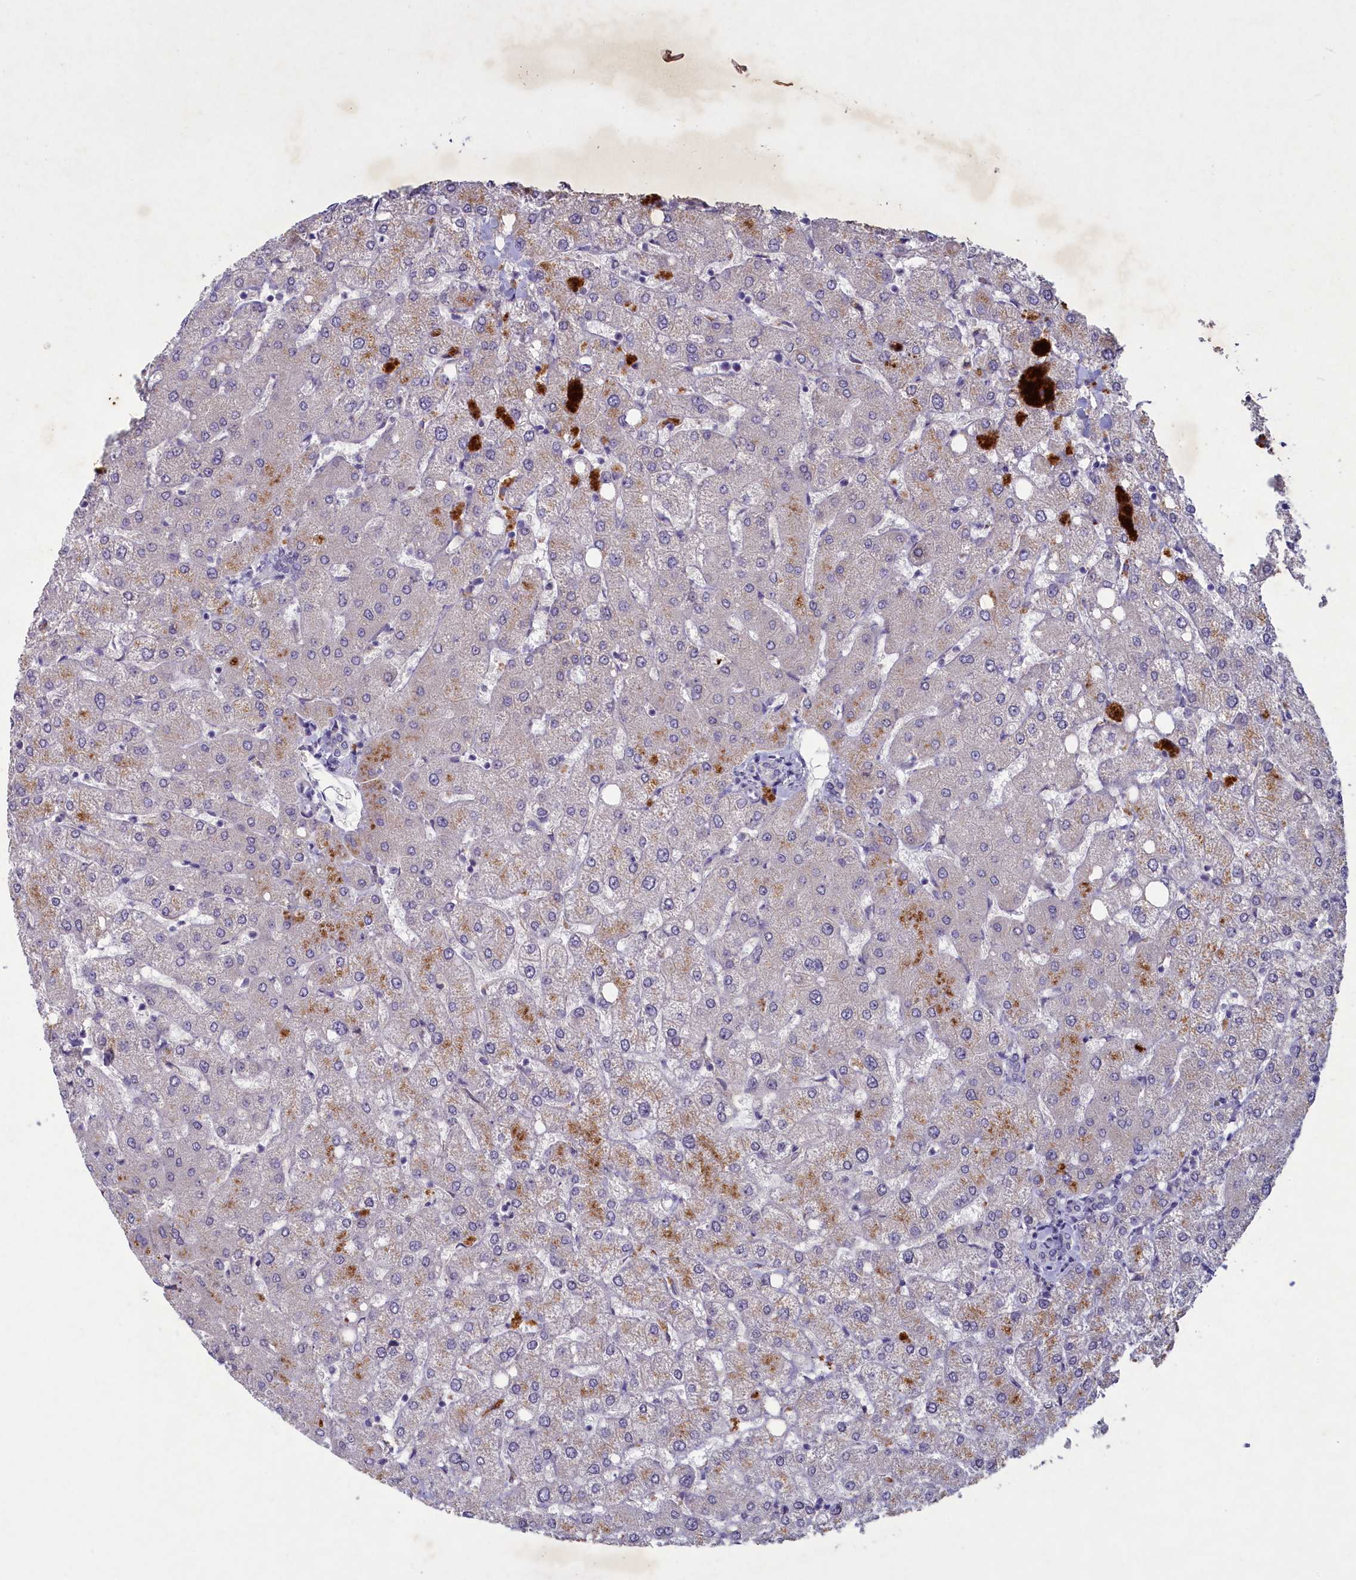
{"staining": {"intensity": "negative", "quantity": "none", "location": "none"}, "tissue": "liver", "cell_type": "Cholangiocytes", "image_type": "normal", "snomed": [{"axis": "morphology", "description": "Normal tissue, NOS"}, {"axis": "topography", "description": "Liver"}], "caption": "The immunohistochemistry photomicrograph has no significant staining in cholangiocytes of liver.", "gene": "PLEKHG6", "patient": {"sex": "female", "age": 54}}